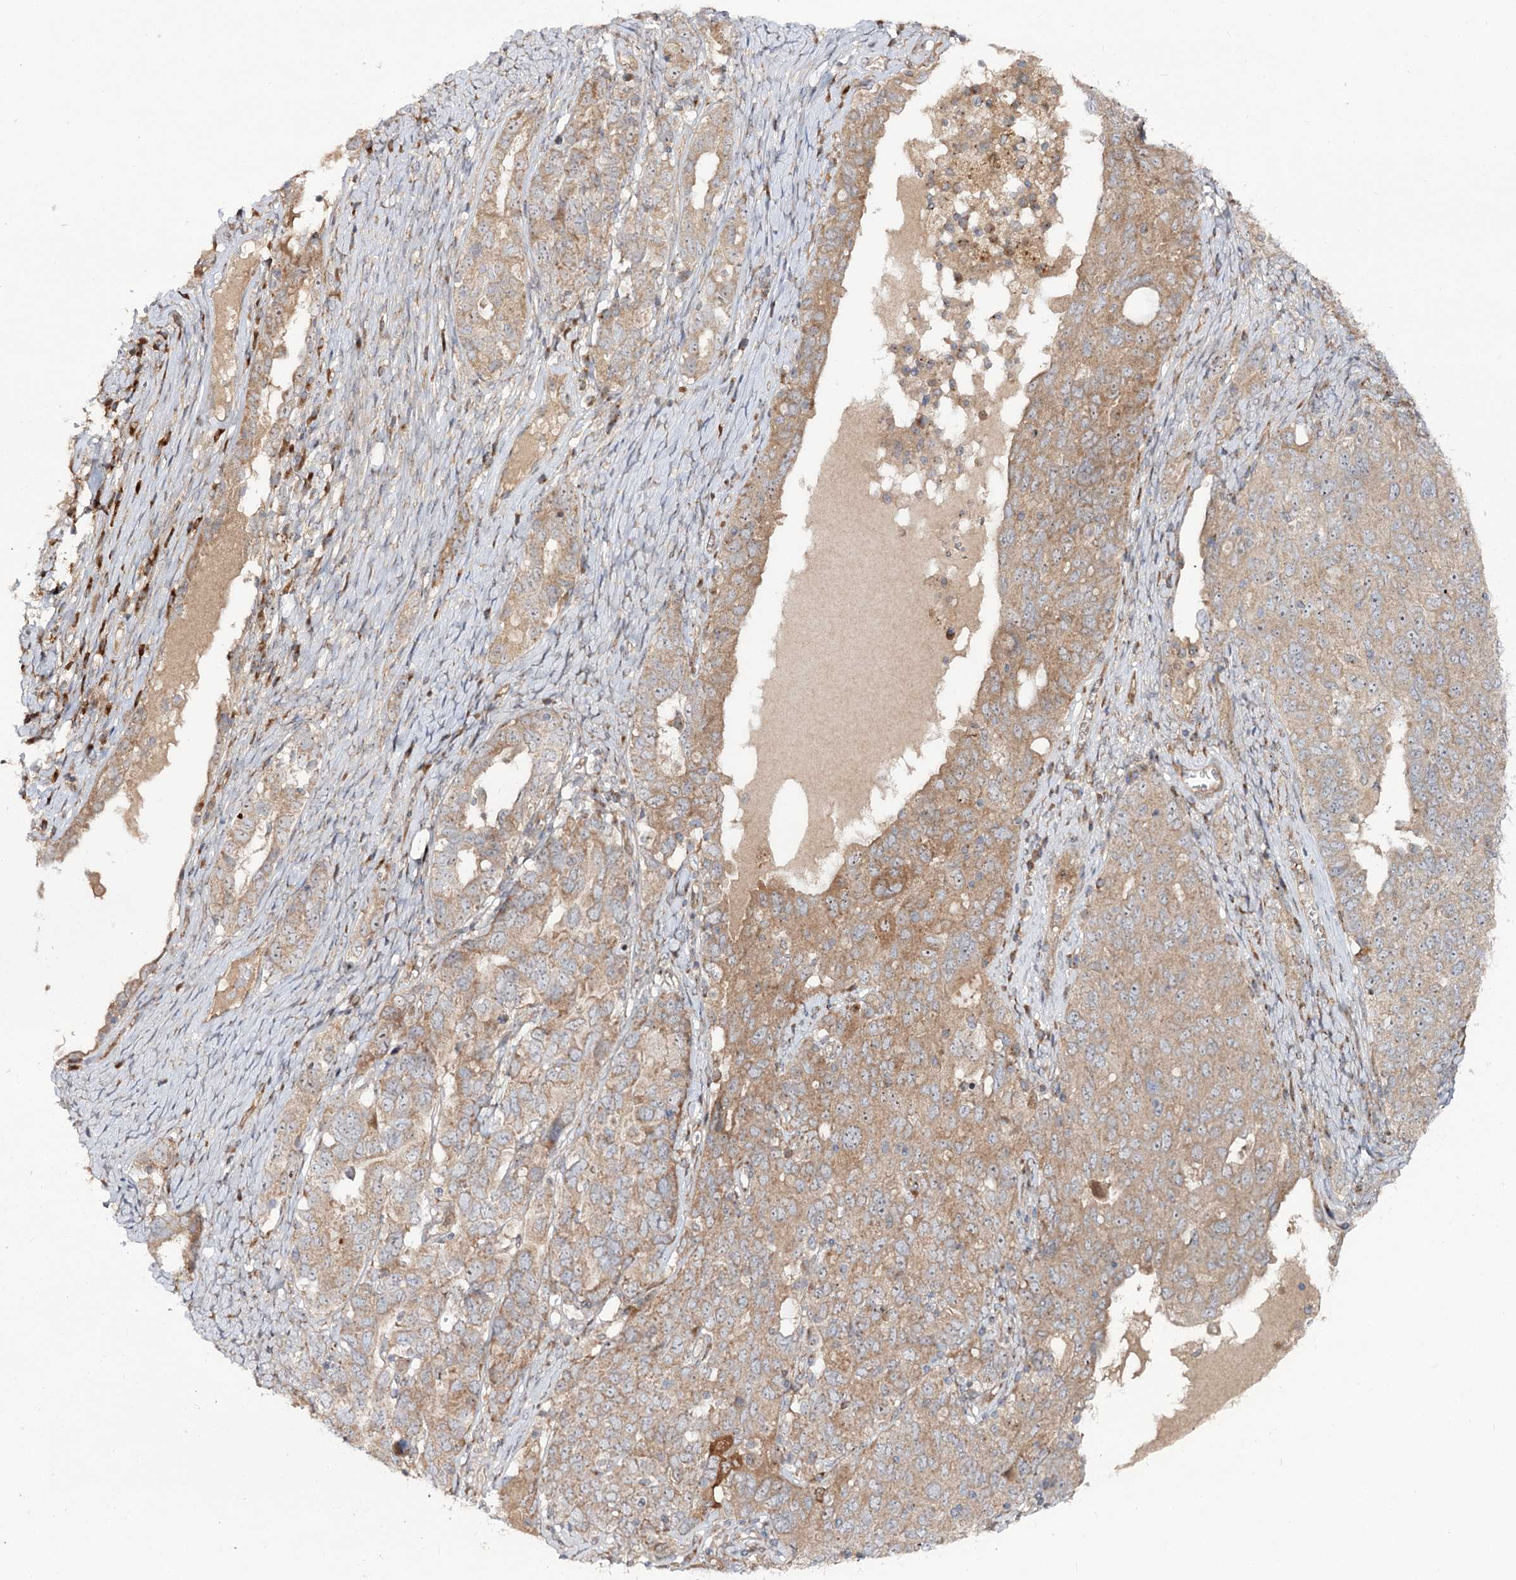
{"staining": {"intensity": "moderate", "quantity": ">75%", "location": "cytoplasmic/membranous"}, "tissue": "ovarian cancer", "cell_type": "Tumor cells", "image_type": "cancer", "snomed": [{"axis": "morphology", "description": "Carcinoma, endometroid"}, {"axis": "topography", "description": "Ovary"}], "caption": "Immunohistochemistry of human ovarian cancer exhibits medium levels of moderate cytoplasmic/membranous staining in approximately >75% of tumor cells.", "gene": "C11orf80", "patient": {"sex": "female", "age": 62}}